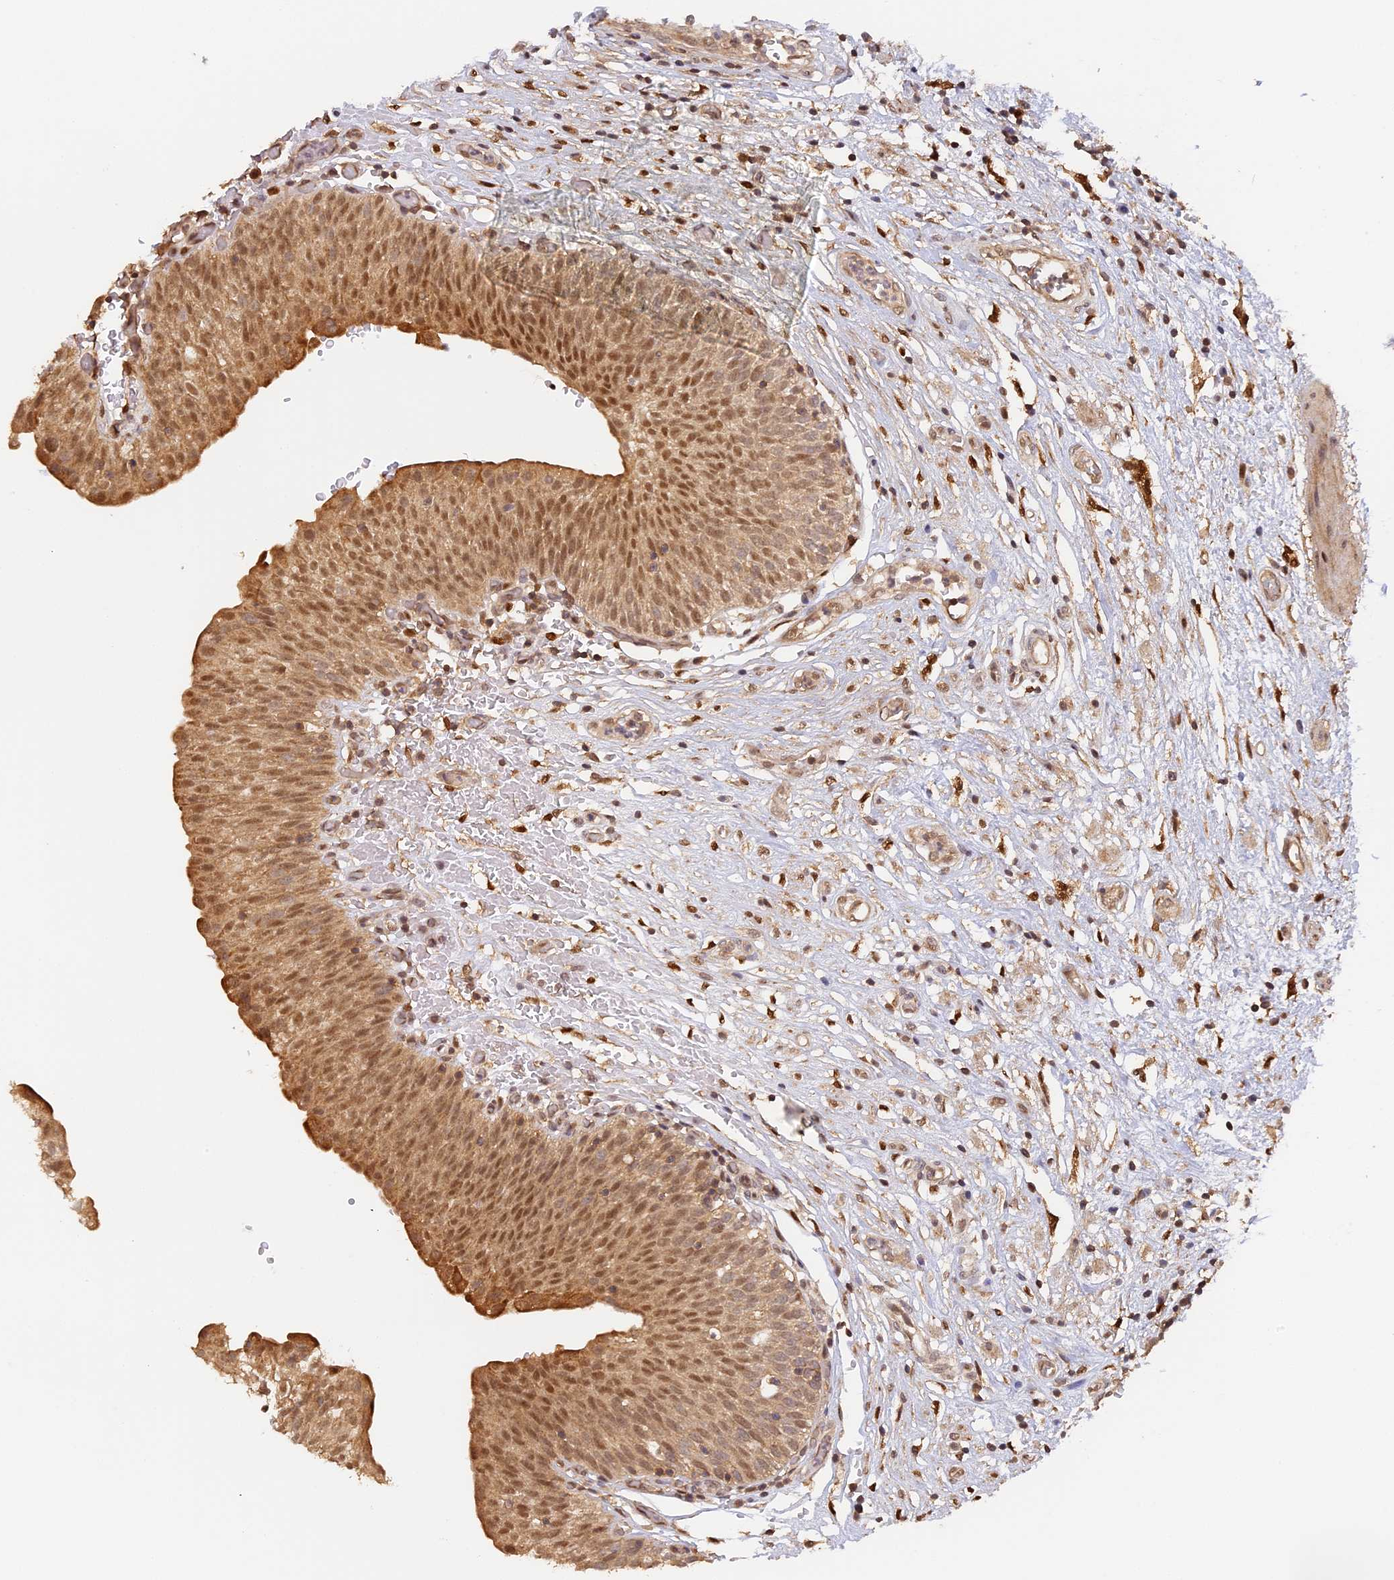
{"staining": {"intensity": "moderate", "quantity": ">75%", "location": "cytoplasmic/membranous,nuclear"}, "tissue": "urinary bladder", "cell_type": "Urothelial cells", "image_type": "normal", "snomed": [{"axis": "morphology", "description": "Normal tissue, NOS"}, {"axis": "topography", "description": "Urinary bladder"}], "caption": "IHC of benign human urinary bladder reveals medium levels of moderate cytoplasmic/membranous,nuclear staining in about >75% of urothelial cells. The staining is performed using DAB brown chromogen to label protein expression. The nuclei are counter-stained blue using hematoxylin.", "gene": "MYBL2", "patient": {"sex": "male", "age": 55}}